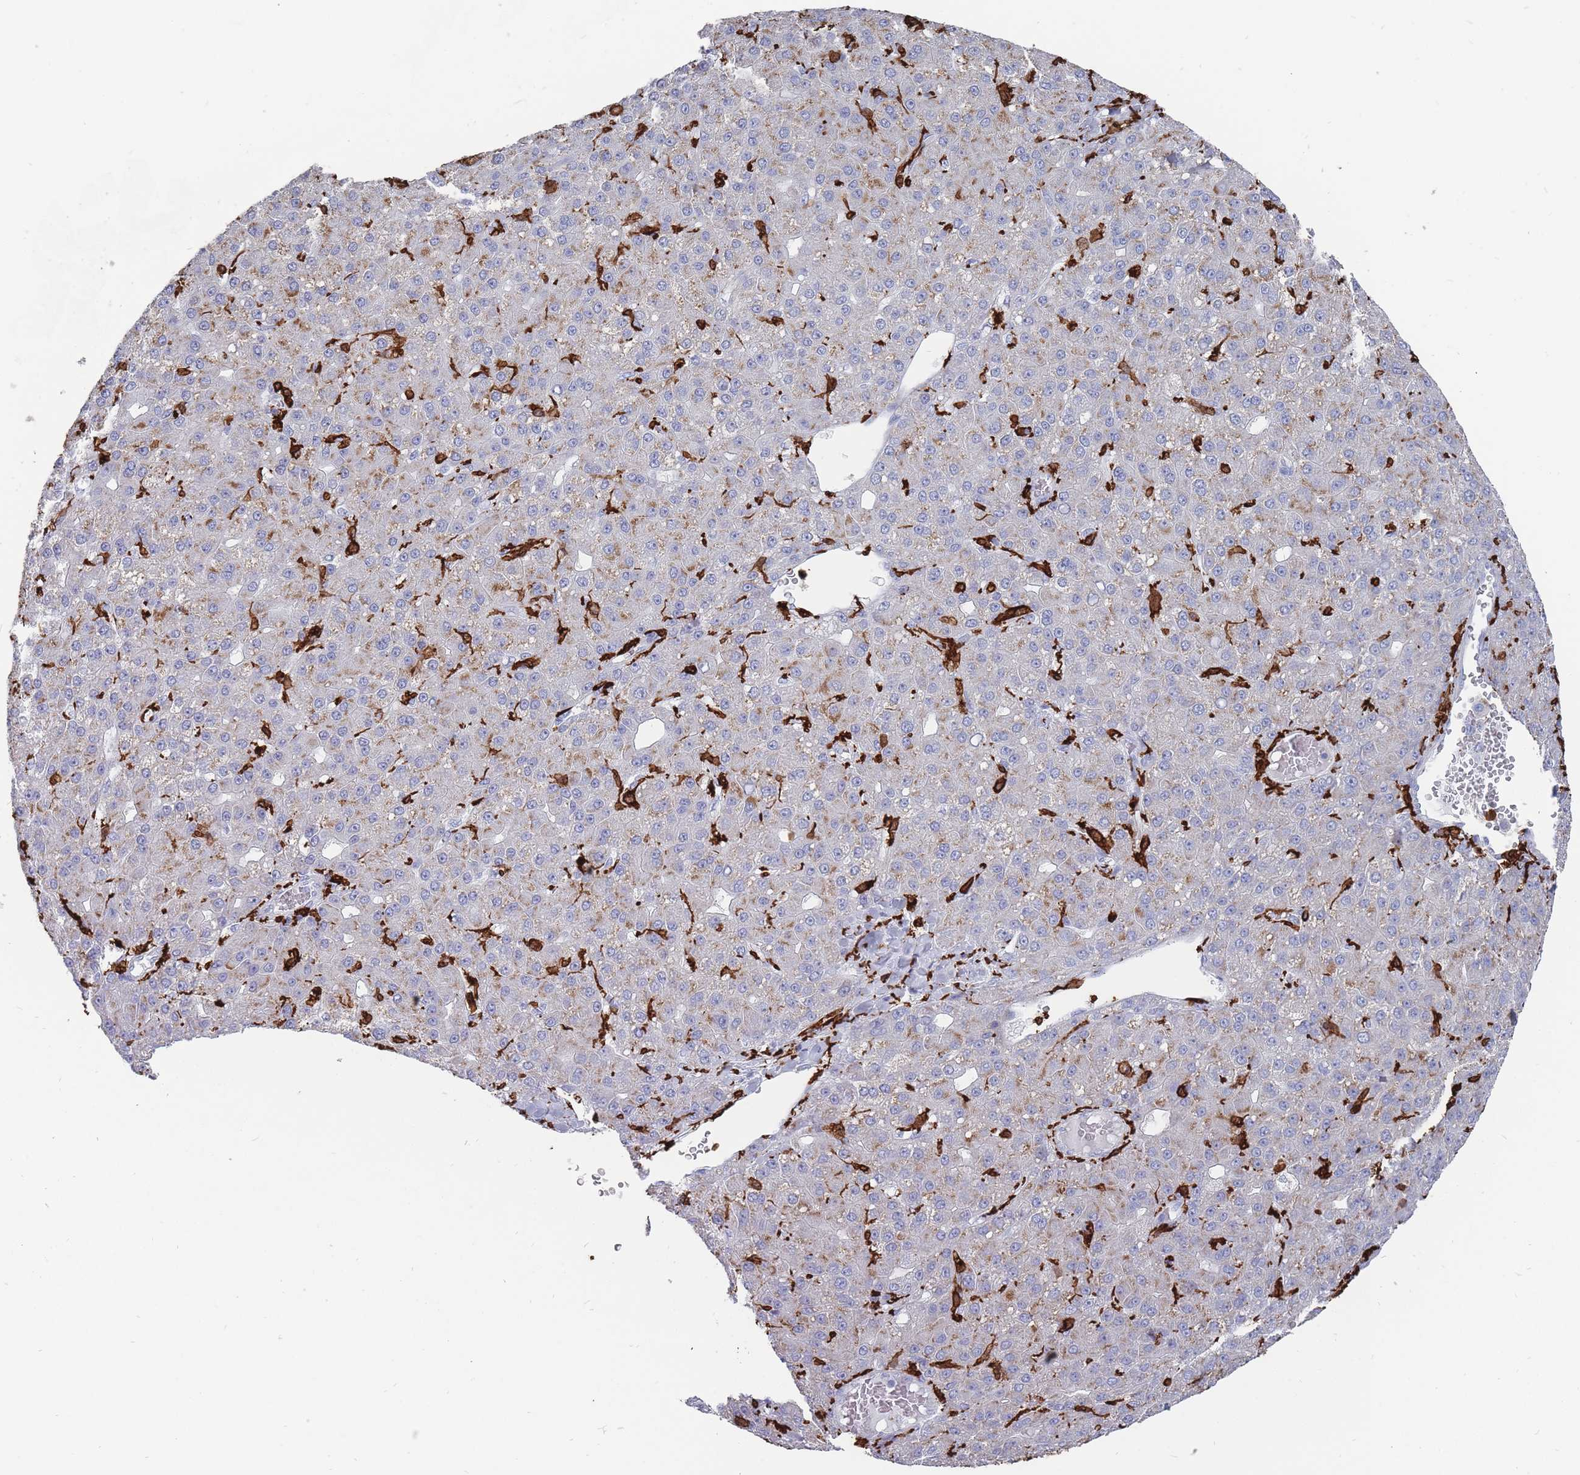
{"staining": {"intensity": "weak", "quantity": "<25%", "location": "cytoplasmic/membranous"}, "tissue": "liver cancer", "cell_type": "Tumor cells", "image_type": "cancer", "snomed": [{"axis": "morphology", "description": "Carcinoma, Hepatocellular, NOS"}, {"axis": "topography", "description": "Liver"}], "caption": "DAB (3,3'-diaminobenzidine) immunohistochemical staining of hepatocellular carcinoma (liver) shows no significant staining in tumor cells.", "gene": "AIF1", "patient": {"sex": "male", "age": 67}}